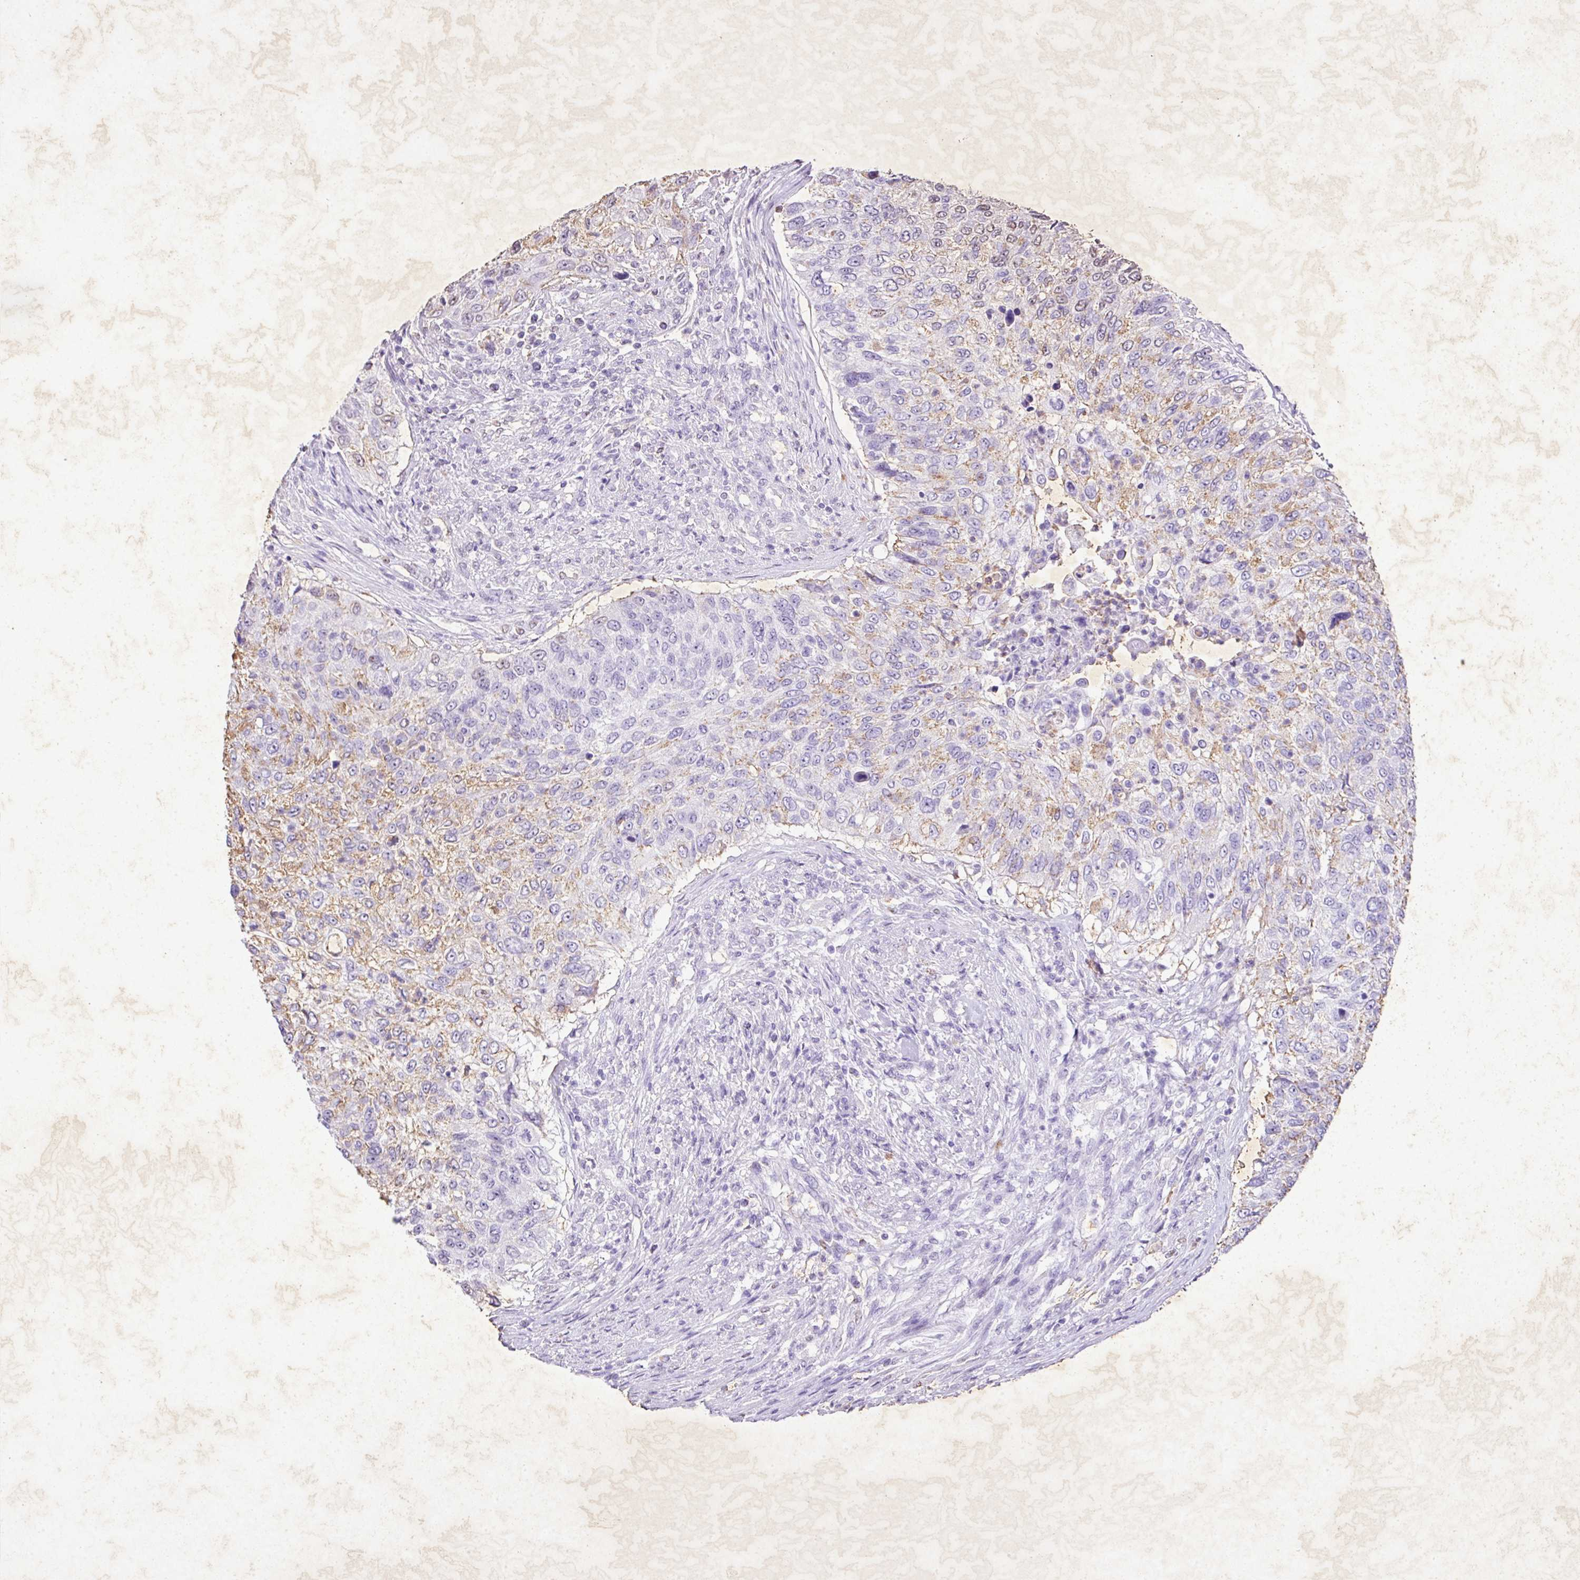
{"staining": {"intensity": "weak", "quantity": "<25%", "location": "cytoplasmic/membranous"}, "tissue": "urothelial cancer", "cell_type": "Tumor cells", "image_type": "cancer", "snomed": [{"axis": "morphology", "description": "Urothelial carcinoma, High grade"}, {"axis": "topography", "description": "Urinary bladder"}], "caption": "Immunohistochemistry (IHC) photomicrograph of human urothelial carcinoma (high-grade) stained for a protein (brown), which shows no expression in tumor cells.", "gene": "KCNJ11", "patient": {"sex": "female", "age": 60}}